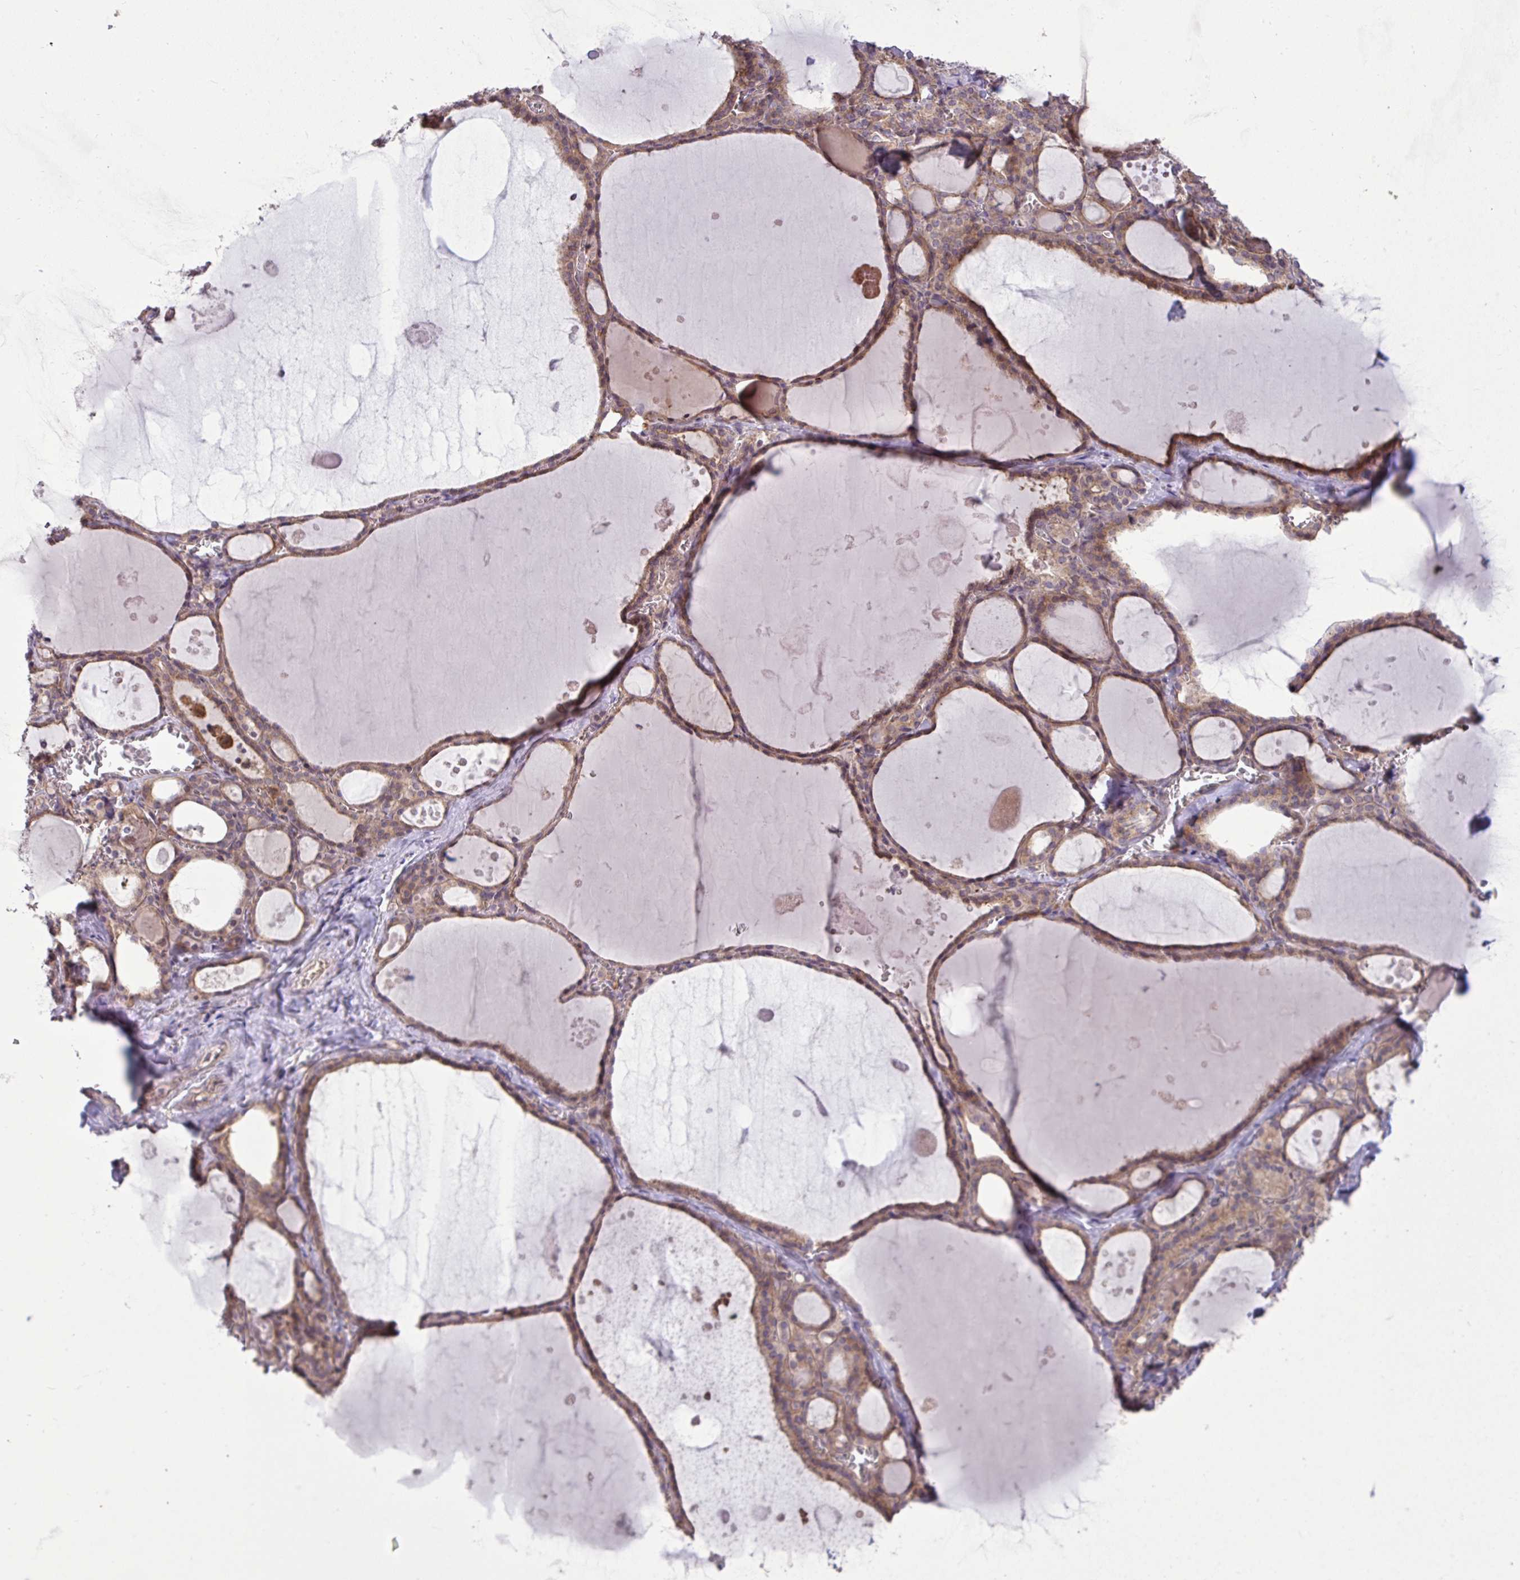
{"staining": {"intensity": "moderate", "quantity": ">75%", "location": "cytoplasmic/membranous"}, "tissue": "thyroid gland", "cell_type": "Glandular cells", "image_type": "normal", "snomed": [{"axis": "morphology", "description": "Normal tissue, NOS"}, {"axis": "topography", "description": "Thyroid gland"}], "caption": "Immunohistochemical staining of benign human thyroid gland shows >75% levels of moderate cytoplasmic/membranous protein staining in approximately >75% of glandular cells.", "gene": "SLC9A6", "patient": {"sex": "male", "age": 56}}